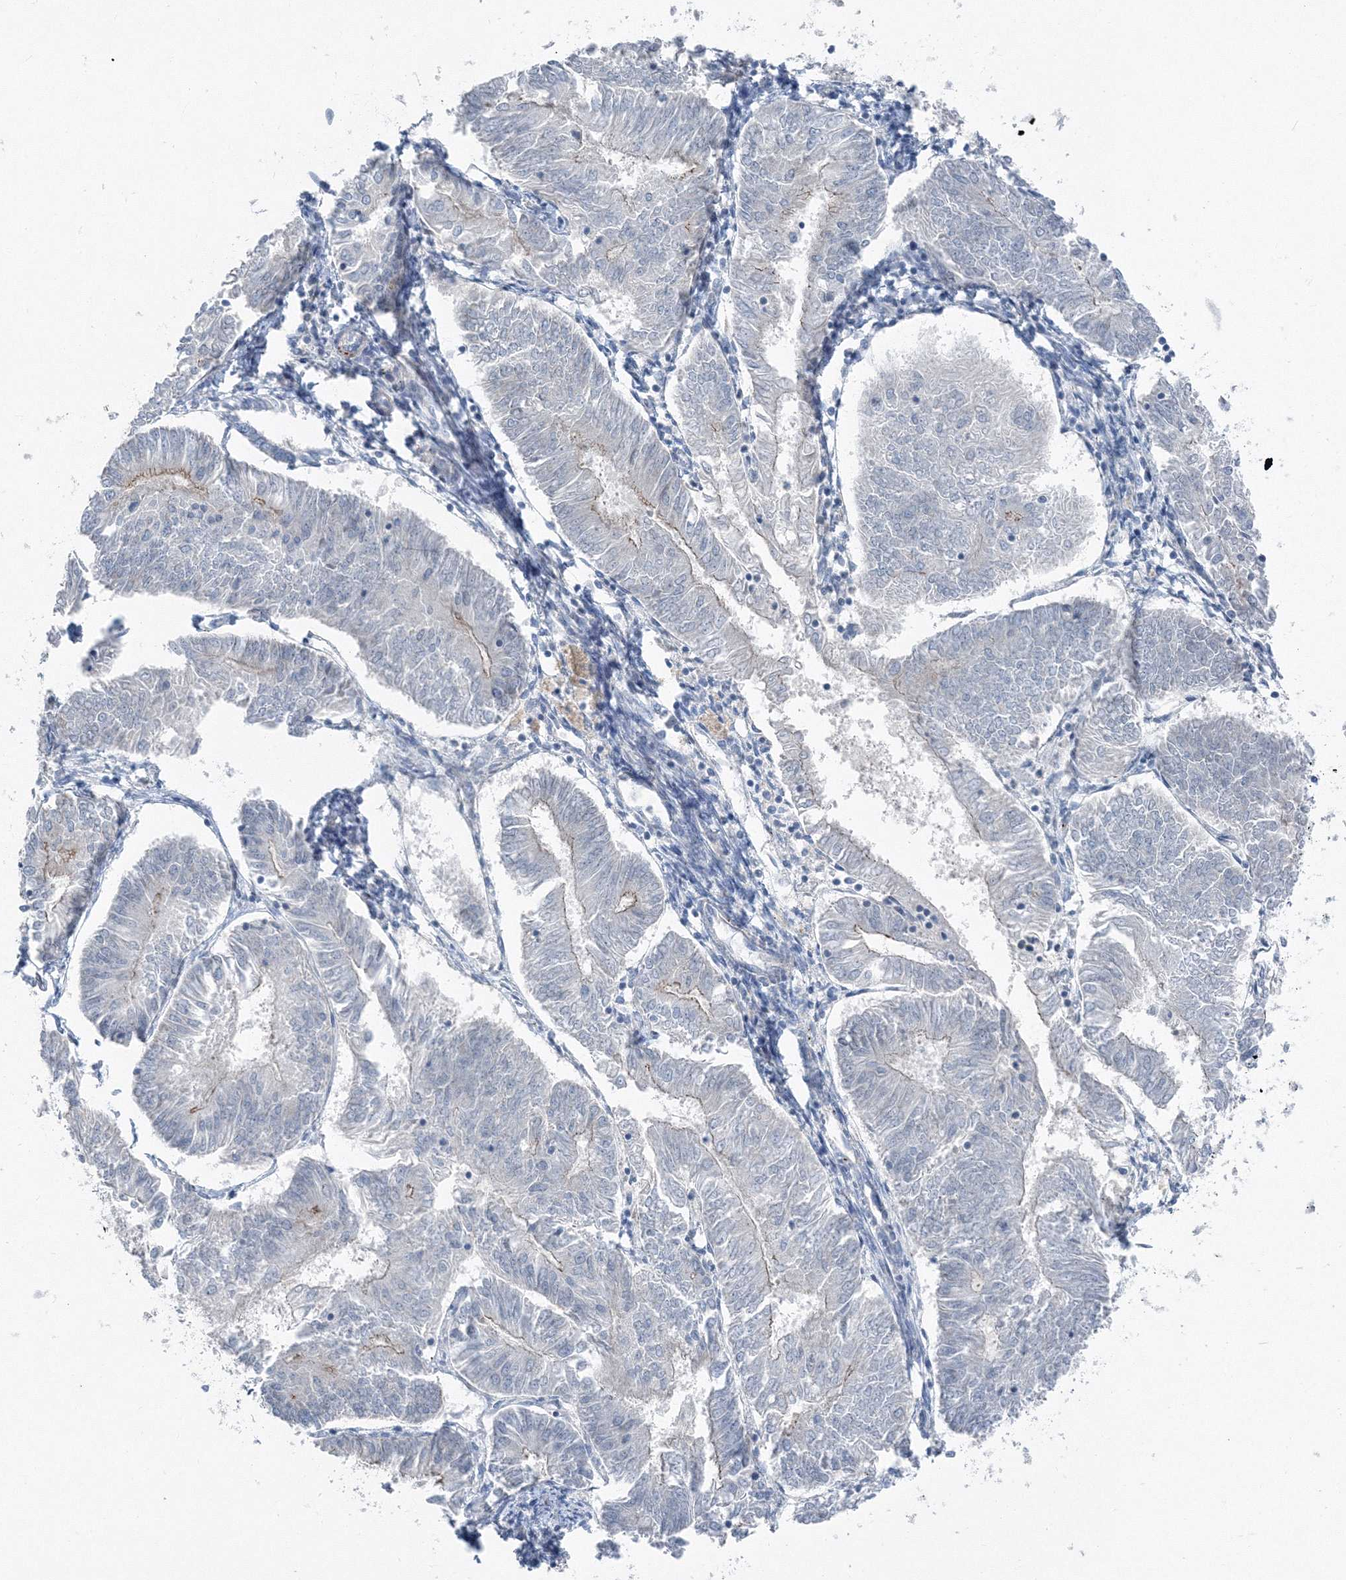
{"staining": {"intensity": "moderate", "quantity": "<25%", "location": "cytoplasmic/membranous"}, "tissue": "endometrial cancer", "cell_type": "Tumor cells", "image_type": "cancer", "snomed": [{"axis": "morphology", "description": "Adenocarcinoma, NOS"}, {"axis": "topography", "description": "Endometrium"}], "caption": "Human endometrial cancer (adenocarcinoma) stained for a protein (brown) reveals moderate cytoplasmic/membranous positive staining in approximately <25% of tumor cells.", "gene": "AASDH", "patient": {"sex": "female", "age": 58}}